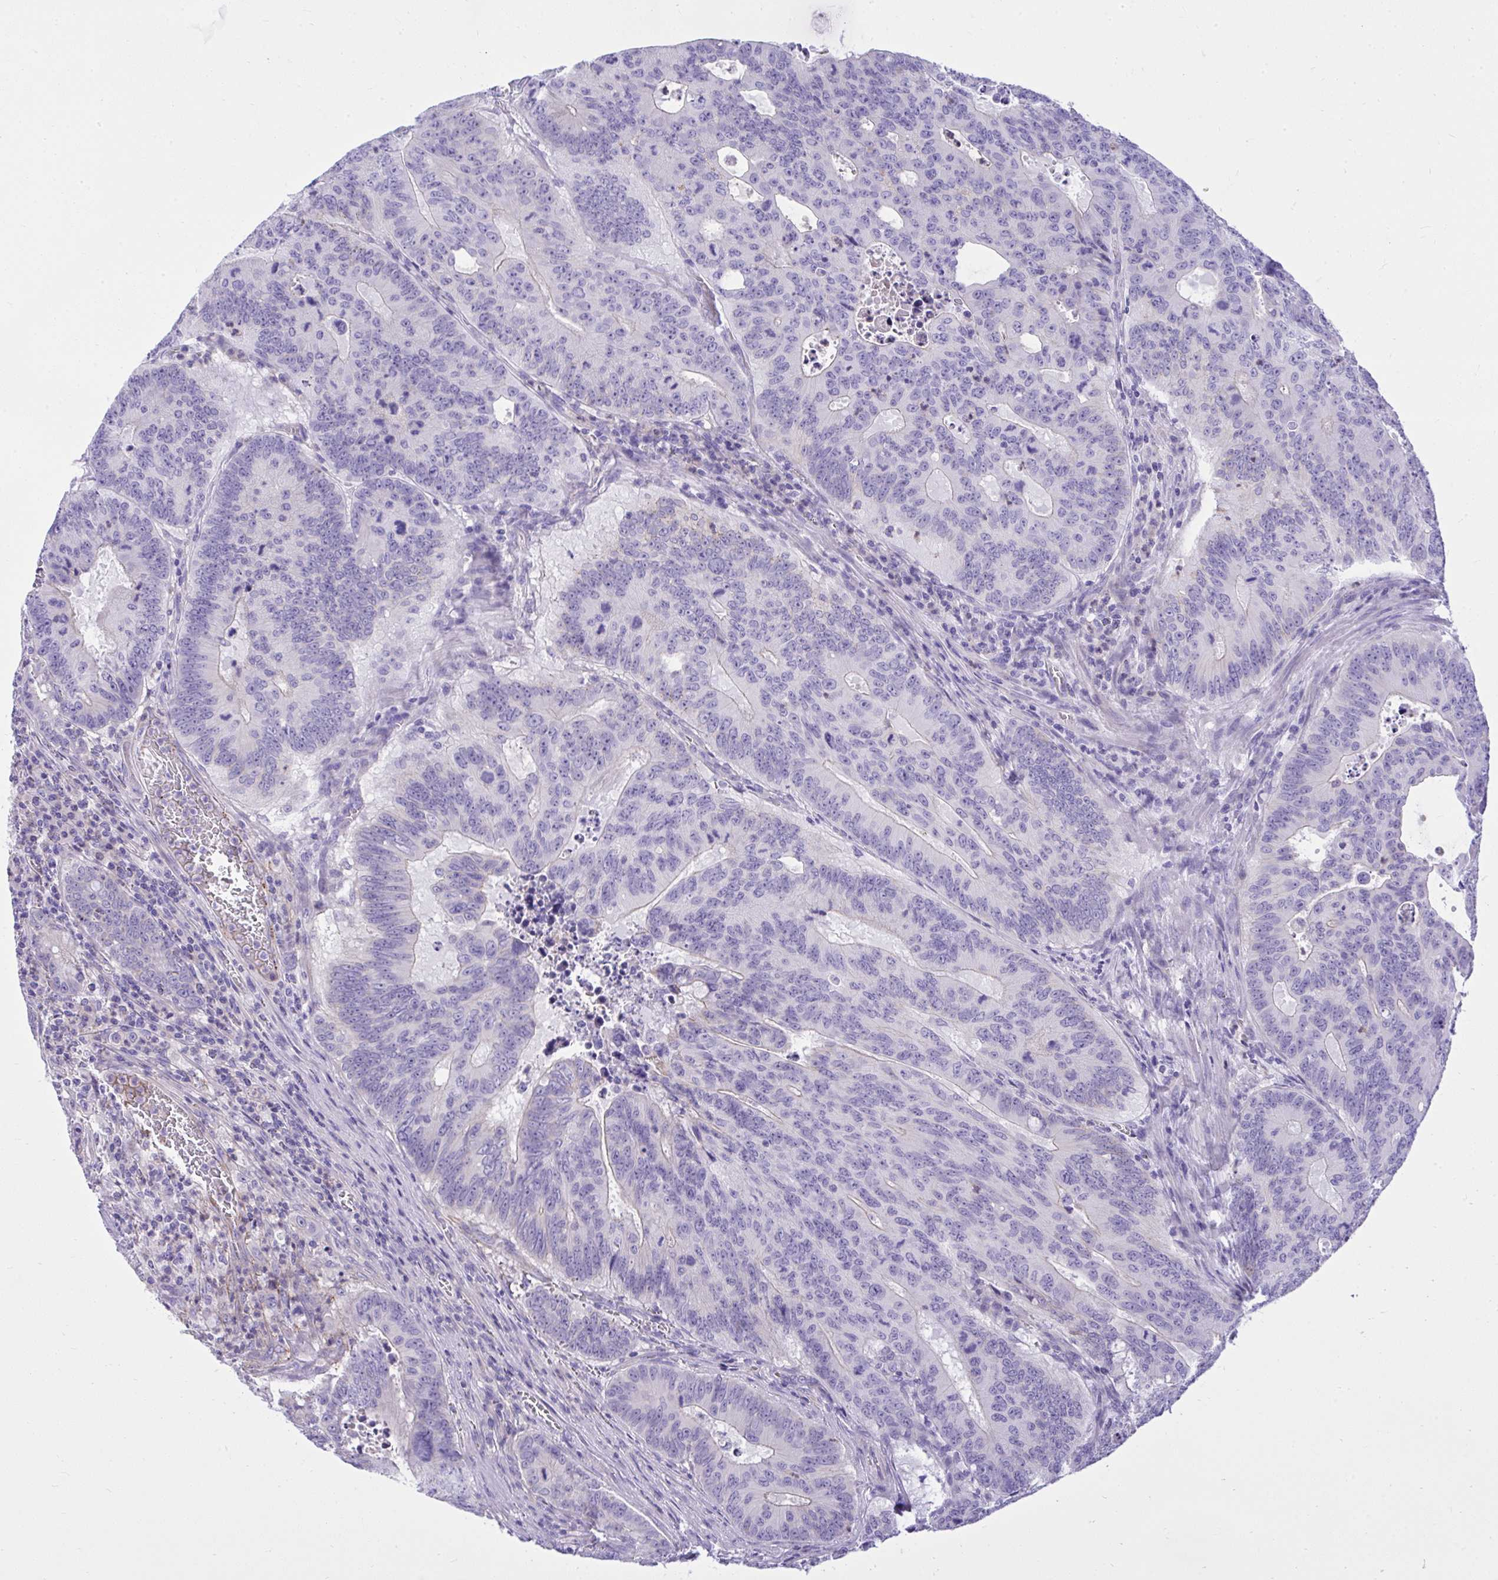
{"staining": {"intensity": "negative", "quantity": "none", "location": "none"}, "tissue": "colorectal cancer", "cell_type": "Tumor cells", "image_type": "cancer", "snomed": [{"axis": "morphology", "description": "Adenocarcinoma, NOS"}, {"axis": "topography", "description": "Colon"}], "caption": "Immunohistochemistry photomicrograph of neoplastic tissue: human colorectal cancer (adenocarcinoma) stained with DAB exhibits no significant protein staining in tumor cells.", "gene": "HRG", "patient": {"sex": "male", "age": 62}}